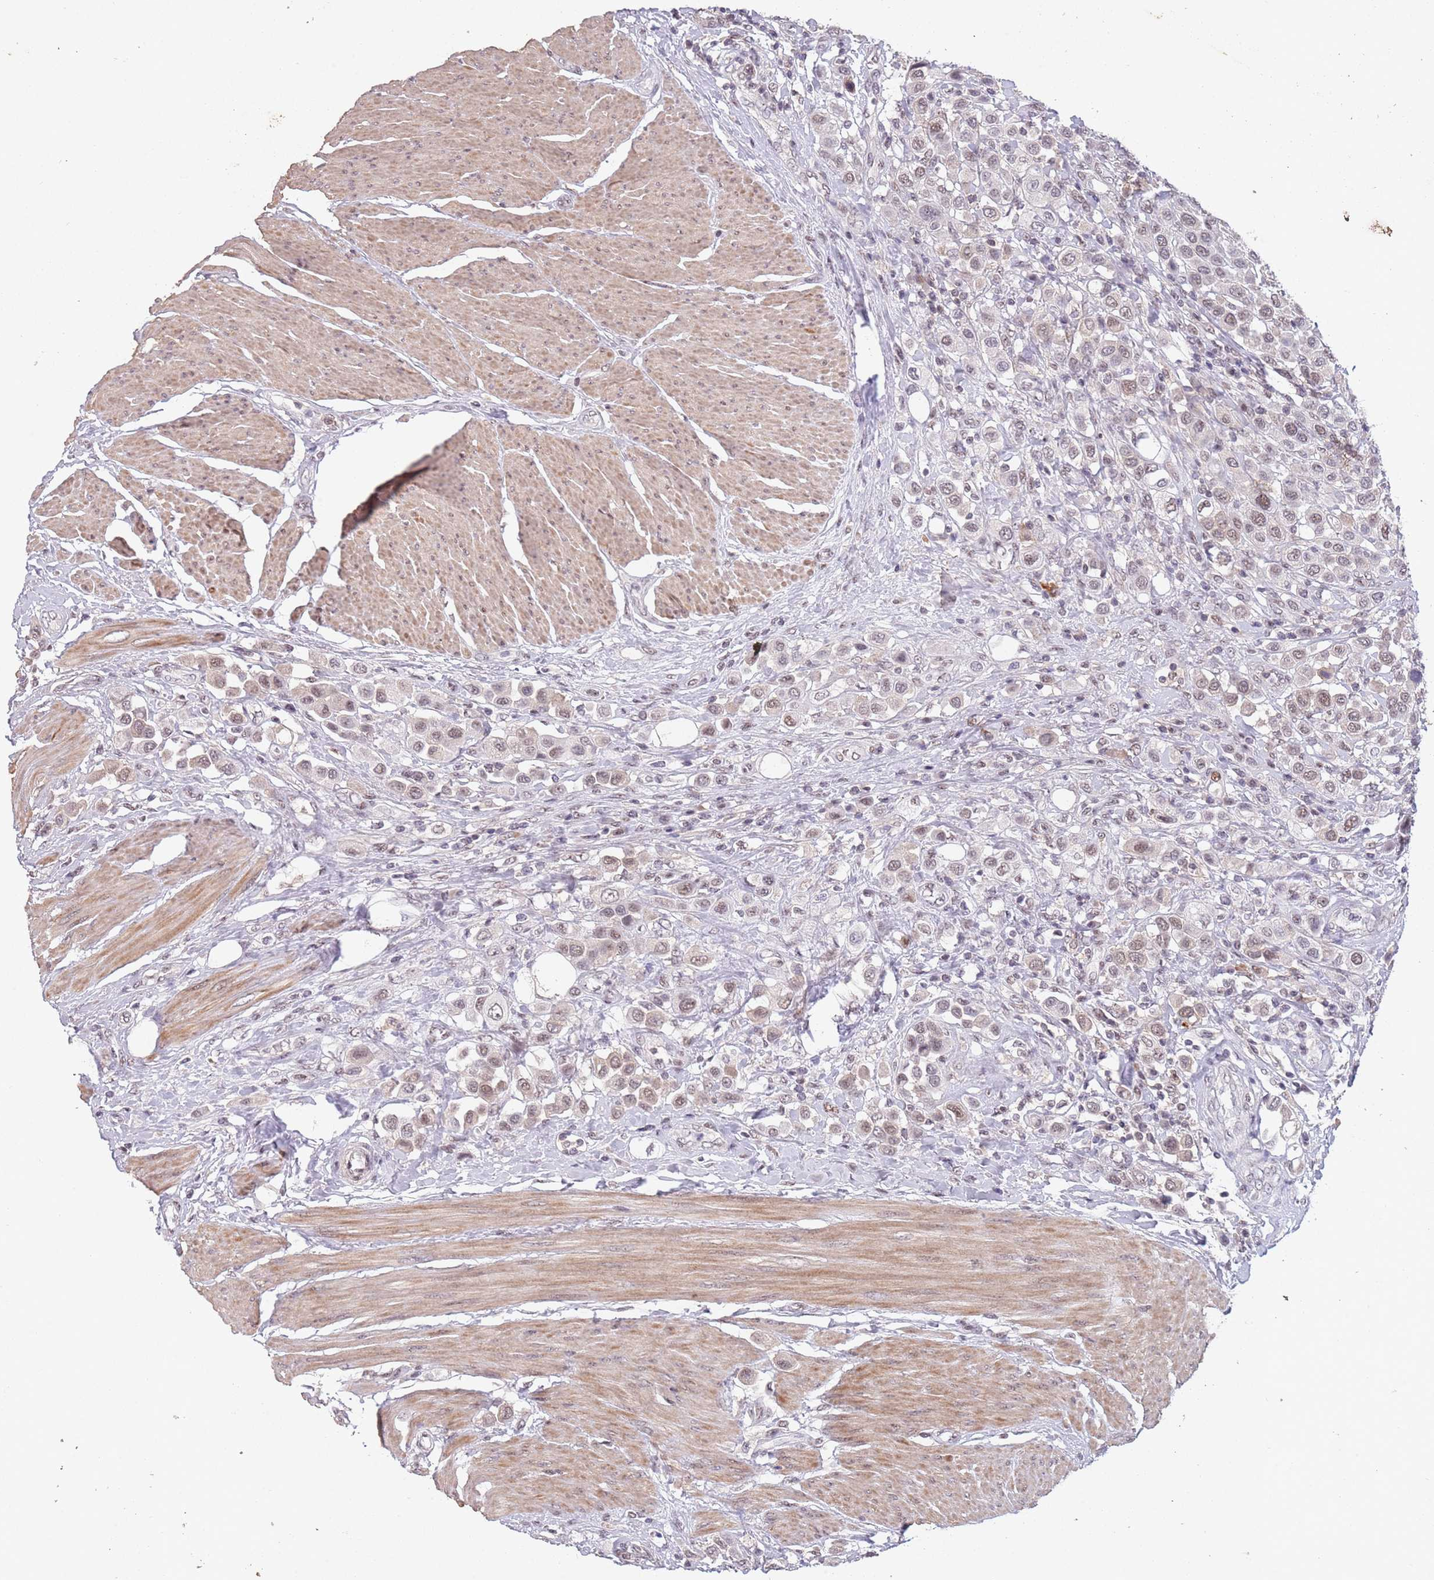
{"staining": {"intensity": "weak", "quantity": ">75%", "location": "nuclear"}, "tissue": "urothelial cancer", "cell_type": "Tumor cells", "image_type": "cancer", "snomed": [{"axis": "morphology", "description": "Urothelial carcinoma, High grade"}, {"axis": "topography", "description": "Urinary bladder"}], "caption": "A brown stain labels weak nuclear positivity of a protein in human urothelial cancer tumor cells.", "gene": "CIZ1", "patient": {"sex": "male", "age": 50}}